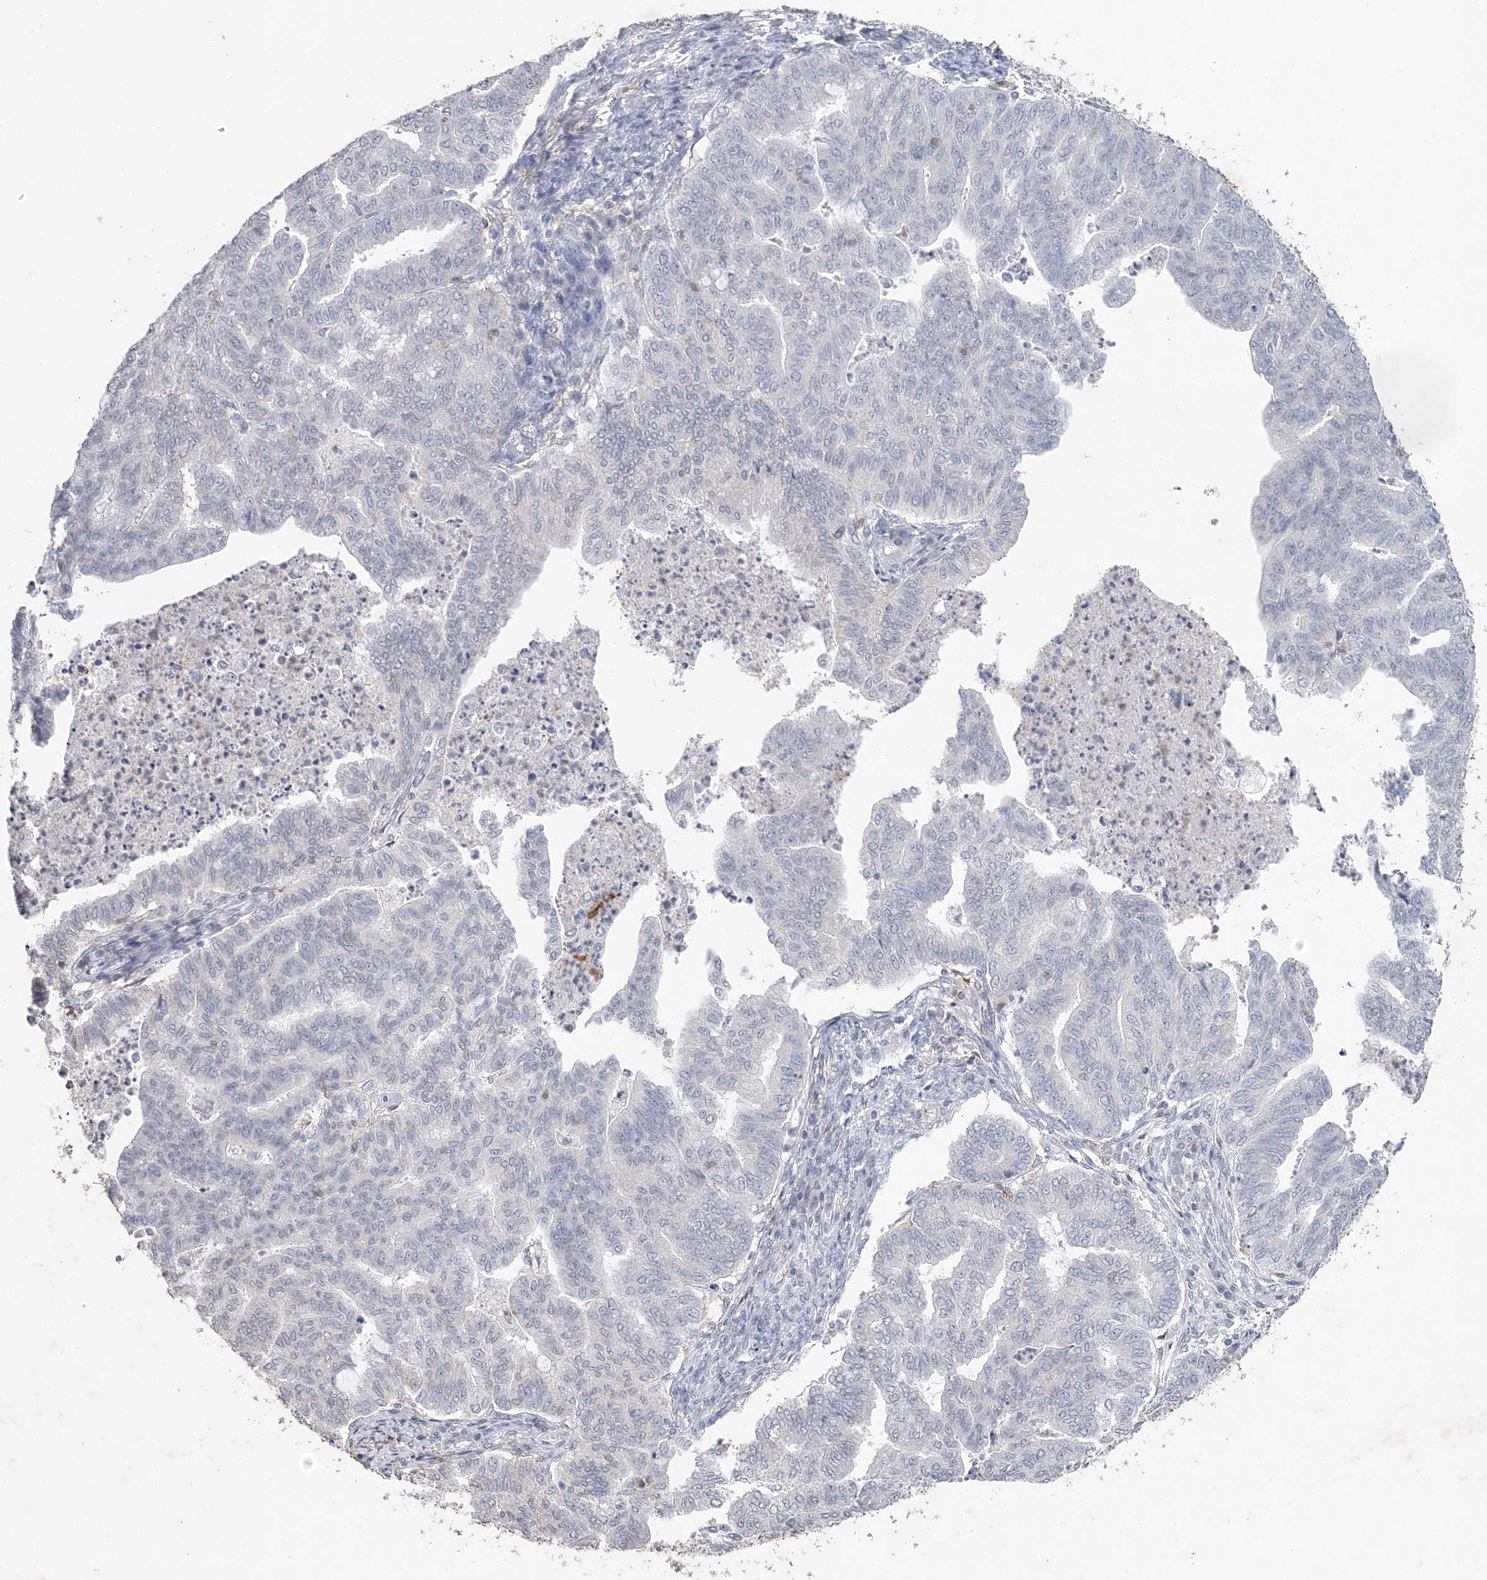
{"staining": {"intensity": "negative", "quantity": "none", "location": "none"}, "tissue": "endometrial cancer", "cell_type": "Tumor cells", "image_type": "cancer", "snomed": [{"axis": "morphology", "description": "Adenocarcinoma, NOS"}, {"axis": "topography", "description": "Endometrium"}], "caption": "Endometrial cancer stained for a protein using immunohistochemistry reveals no expression tumor cells.", "gene": "PDCD1", "patient": {"sex": "female", "age": 79}}